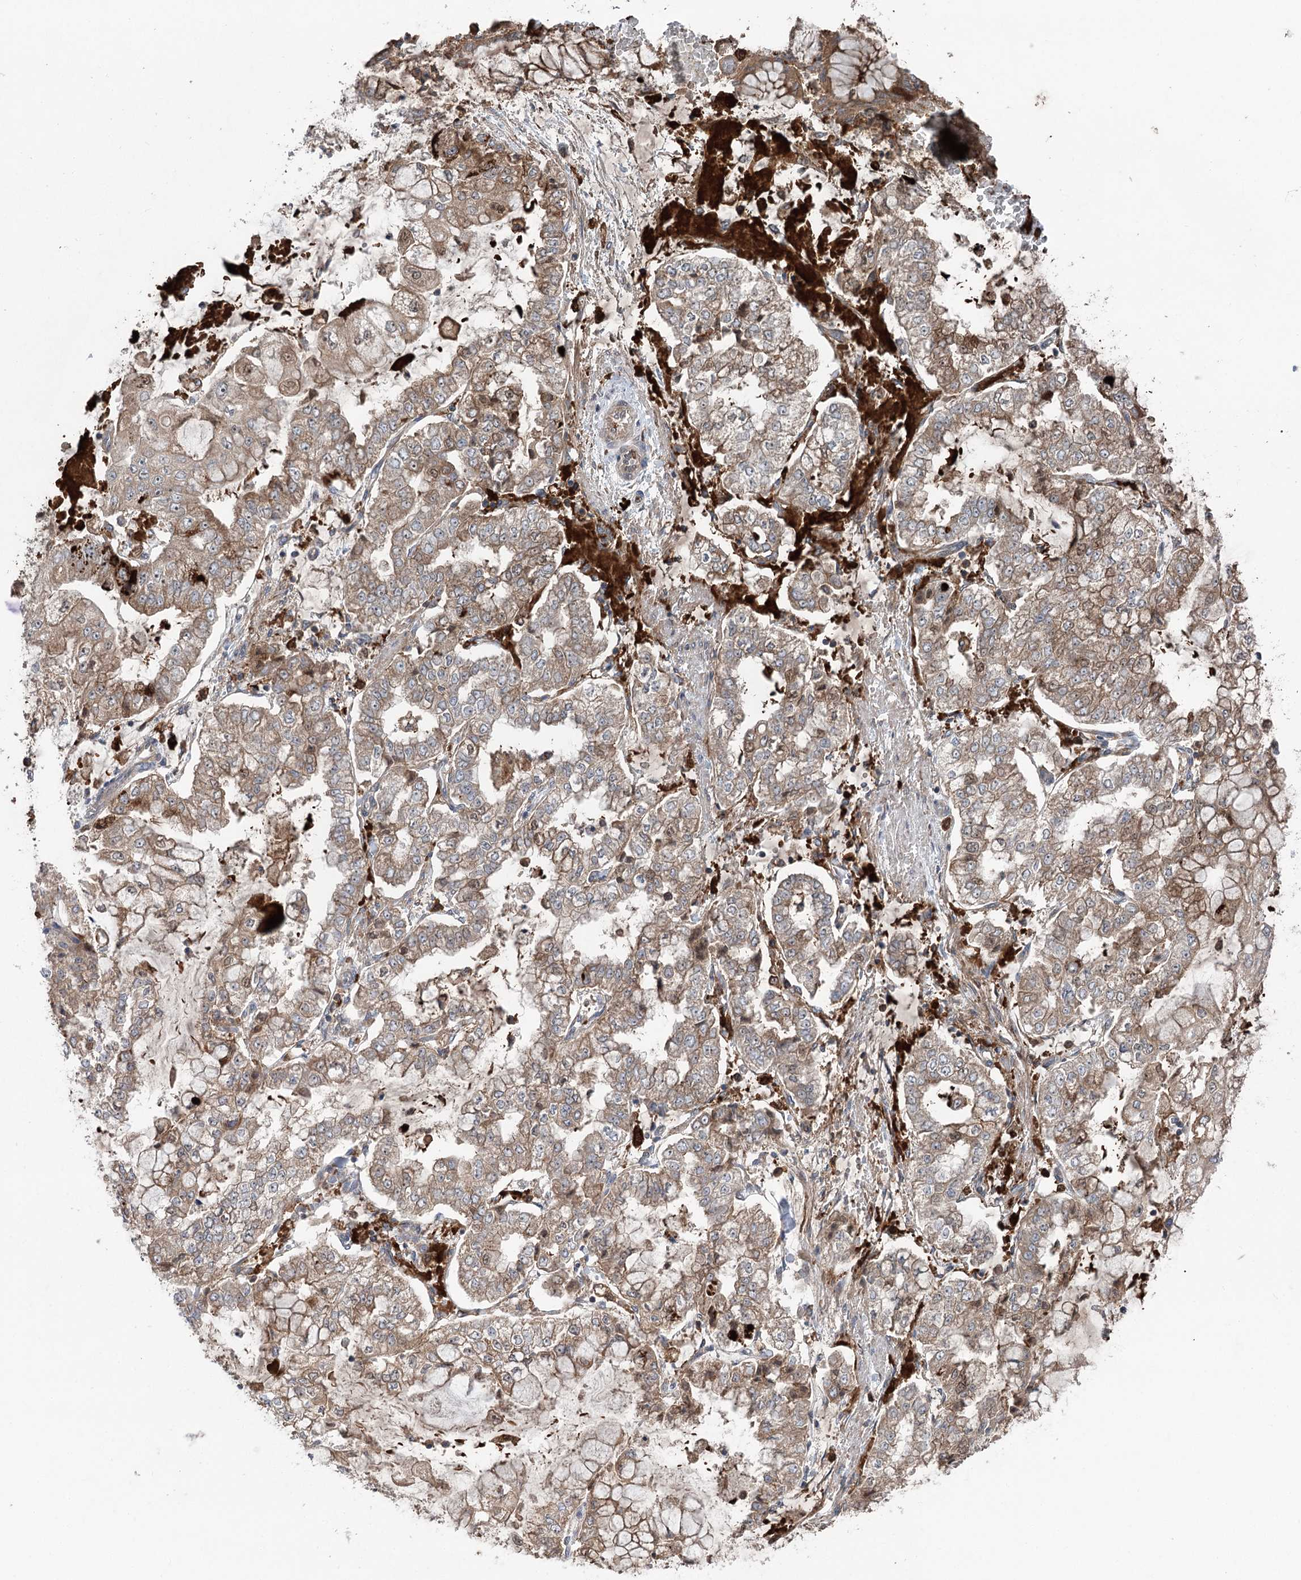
{"staining": {"intensity": "moderate", "quantity": "25%-75%", "location": "cytoplasmic/membranous"}, "tissue": "stomach cancer", "cell_type": "Tumor cells", "image_type": "cancer", "snomed": [{"axis": "morphology", "description": "Adenocarcinoma, NOS"}, {"axis": "topography", "description": "Stomach"}], "caption": "IHC staining of adenocarcinoma (stomach), which displays medium levels of moderate cytoplasmic/membranous staining in about 25%-75% of tumor cells indicating moderate cytoplasmic/membranous protein staining. The staining was performed using DAB (brown) for protein detection and nuclei were counterstained in hematoxylin (blue).", "gene": "PPP1R21", "patient": {"sex": "male", "age": 76}}